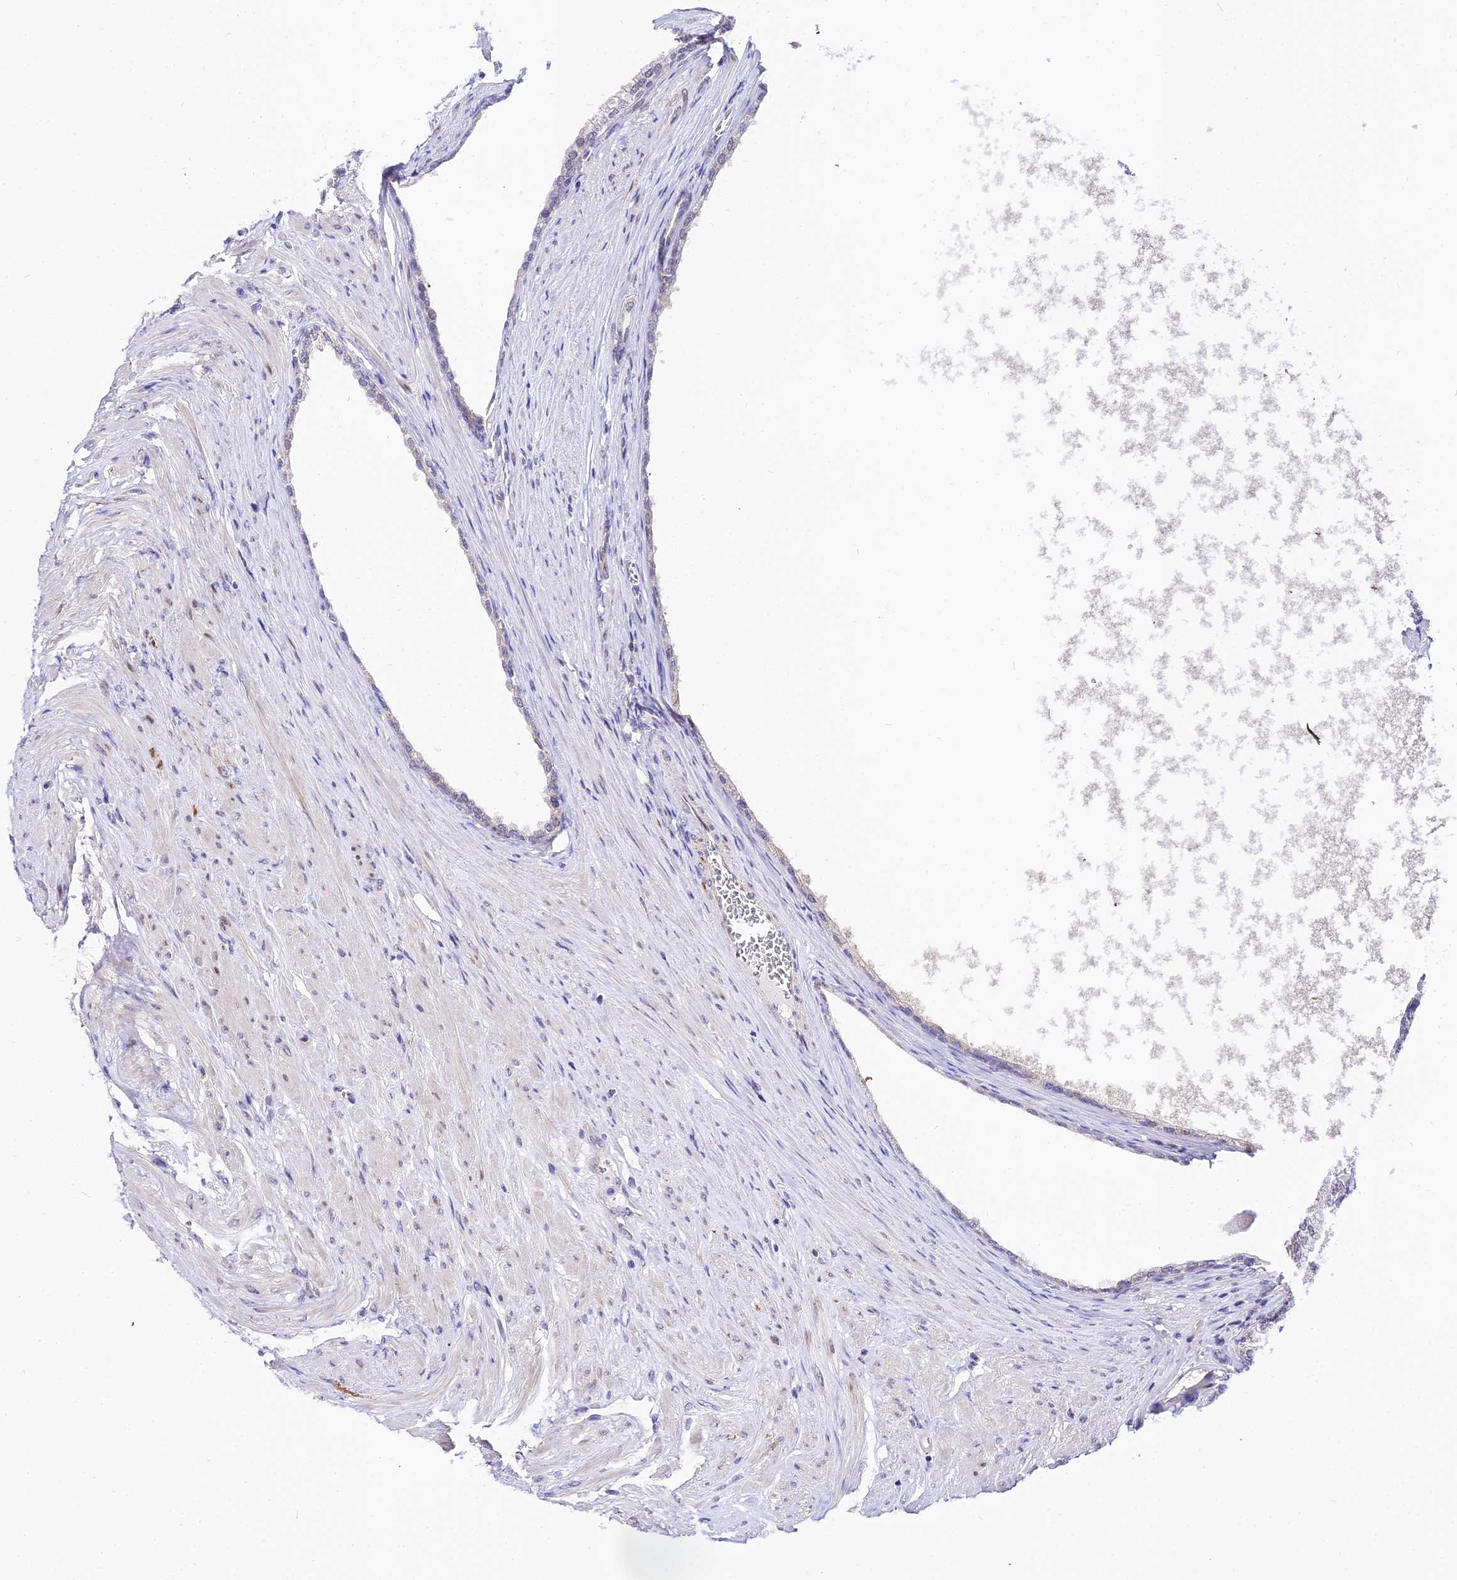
{"staining": {"intensity": "weak", "quantity": "<25%", "location": "cytoplasmic/membranous"}, "tissue": "prostate", "cell_type": "Glandular cells", "image_type": "normal", "snomed": [{"axis": "morphology", "description": "Normal tissue, NOS"}, {"axis": "morphology", "description": "Urothelial carcinoma, Low grade"}, {"axis": "topography", "description": "Urinary bladder"}, {"axis": "topography", "description": "Prostate"}], "caption": "Prostate stained for a protein using immunohistochemistry shows no staining glandular cells.", "gene": "ATP5PB", "patient": {"sex": "male", "age": 60}}